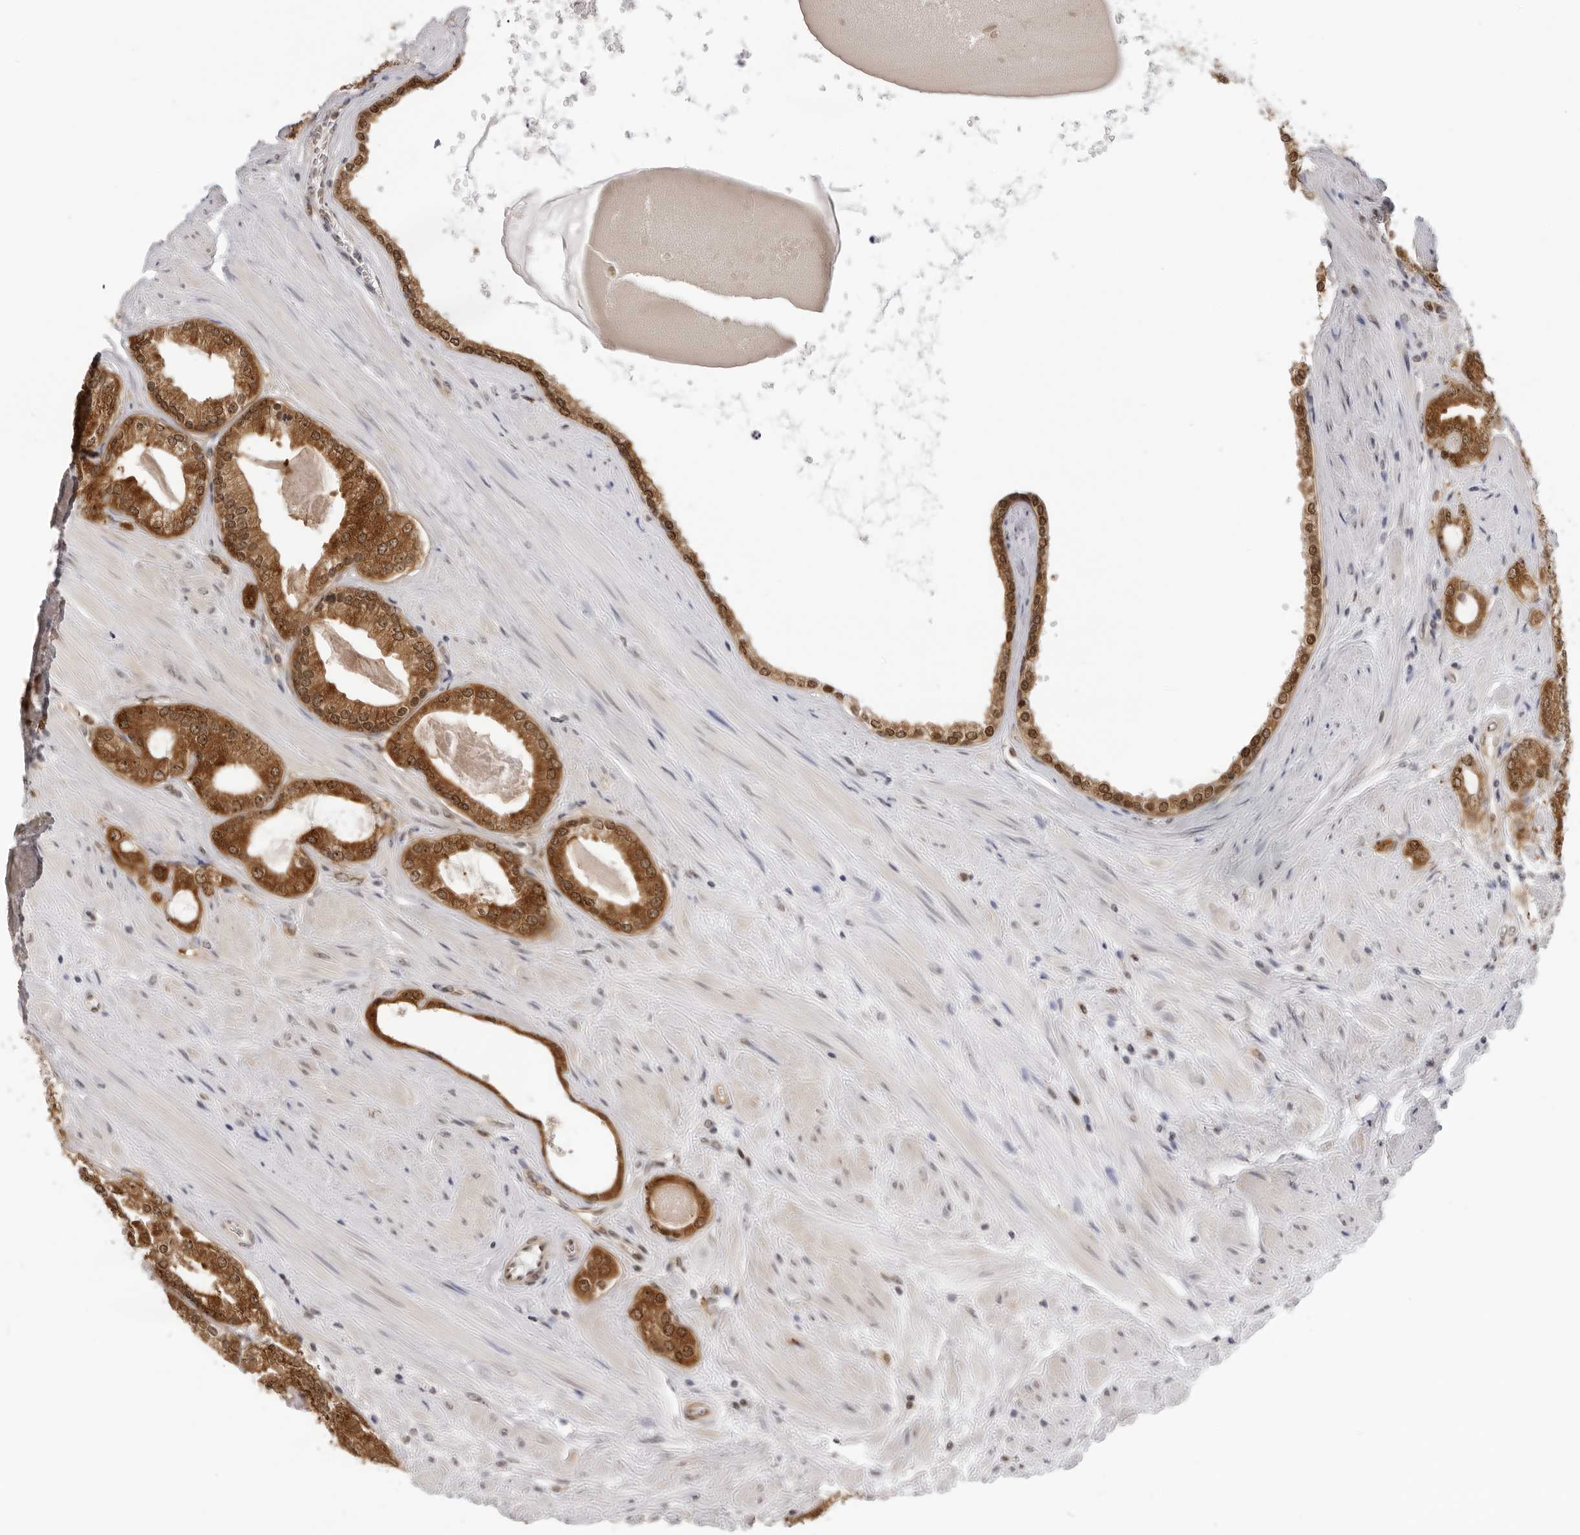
{"staining": {"intensity": "moderate", "quantity": ">75%", "location": "cytoplasmic/membranous,nuclear"}, "tissue": "prostate cancer", "cell_type": "Tumor cells", "image_type": "cancer", "snomed": [{"axis": "morphology", "description": "Adenocarcinoma, Low grade"}, {"axis": "topography", "description": "Prostate"}], "caption": "IHC of prostate cancer reveals medium levels of moderate cytoplasmic/membranous and nuclear staining in approximately >75% of tumor cells.", "gene": "WDR77", "patient": {"sex": "male", "age": 62}}